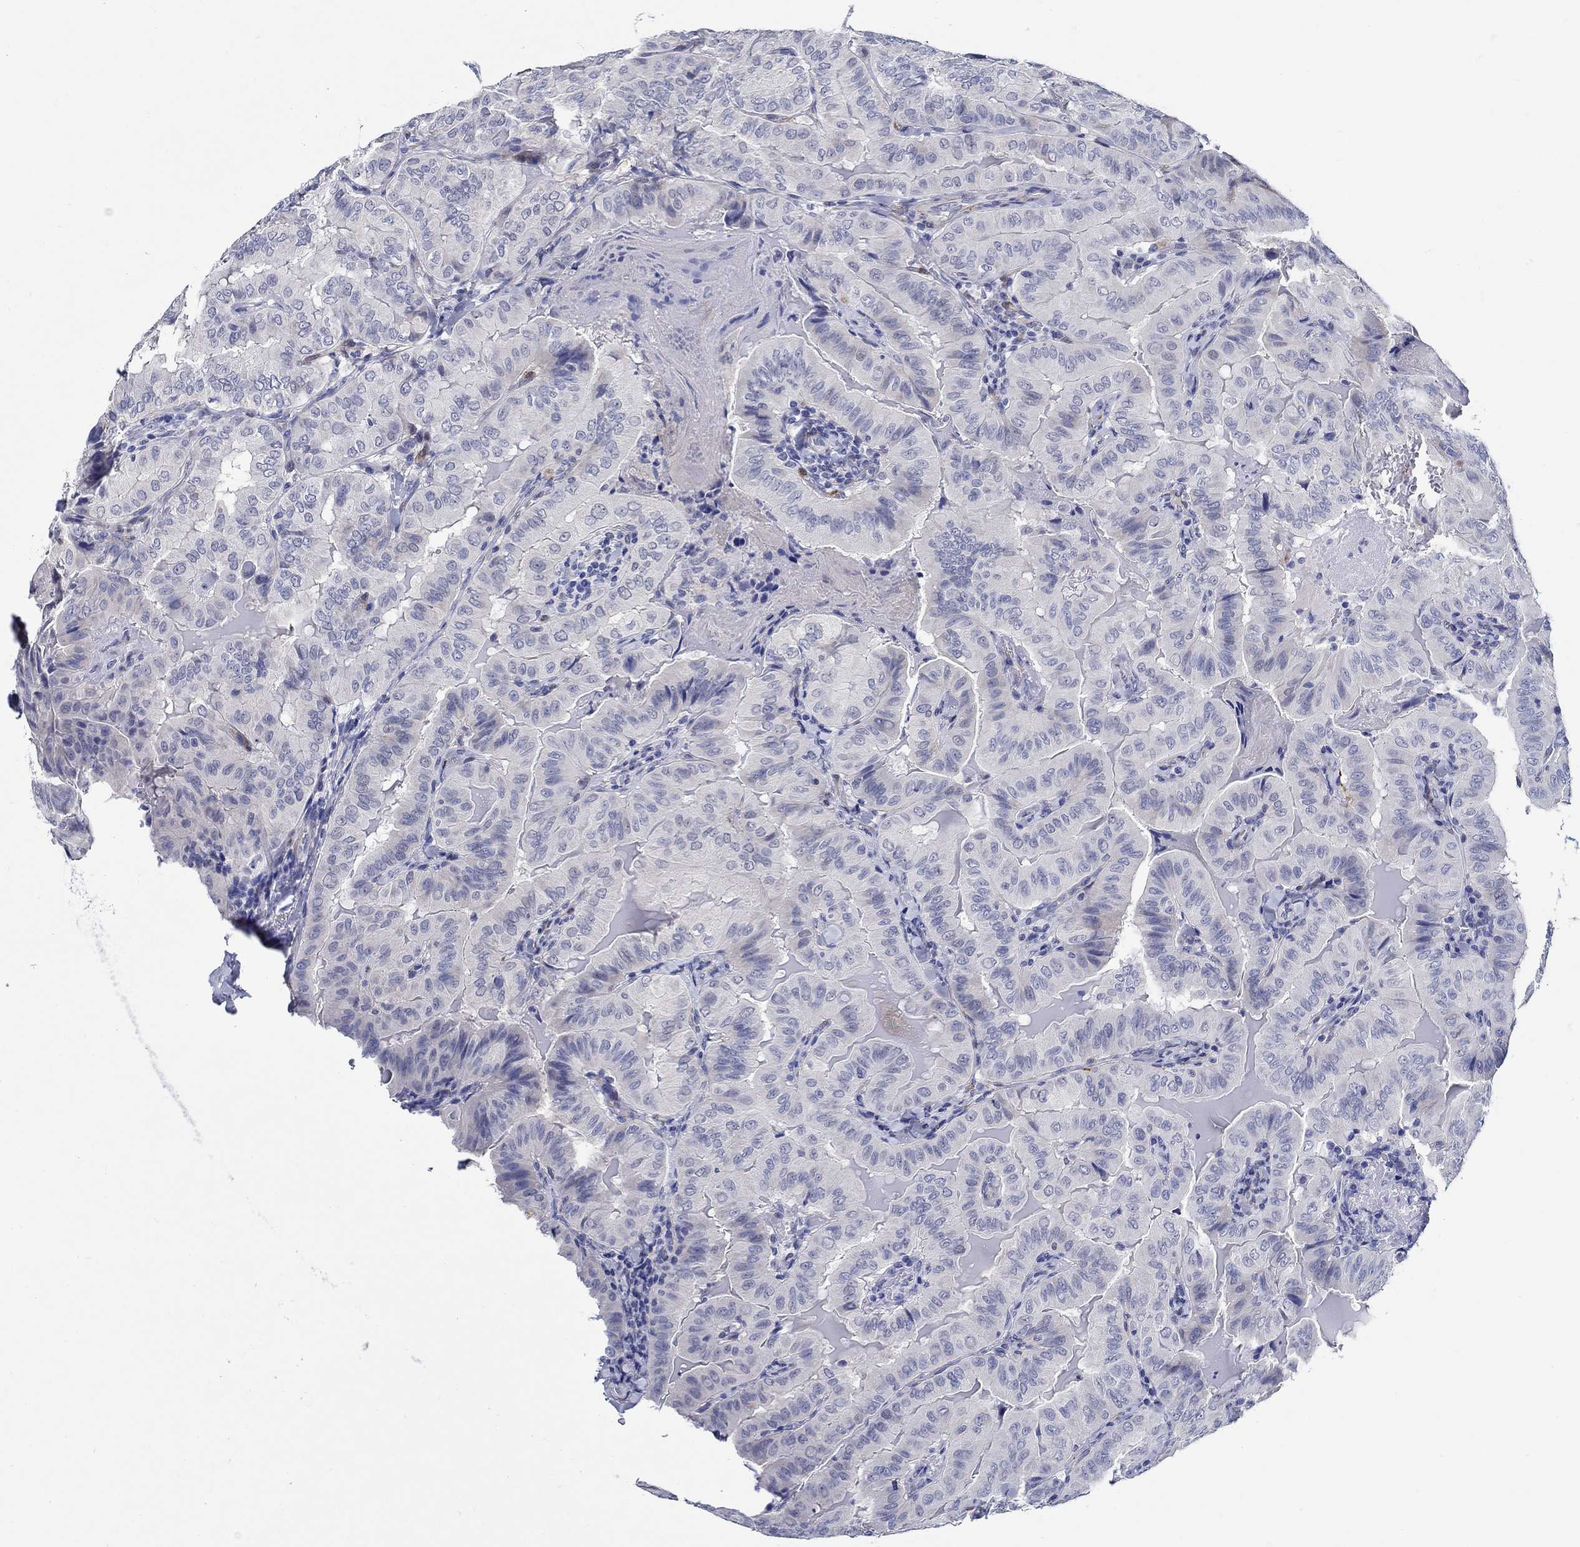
{"staining": {"intensity": "negative", "quantity": "none", "location": "none"}, "tissue": "thyroid cancer", "cell_type": "Tumor cells", "image_type": "cancer", "snomed": [{"axis": "morphology", "description": "Papillary adenocarcinoma, NOS"}, {"axis": "topography", "description": "Thyroid gland"}], "caption": "Tumor cells are negative for protein expression in human thyroid cancer (papillary adenocarcinoma).", "gene": "MC2R", "patient": {"sex": "female", "age": 68}}